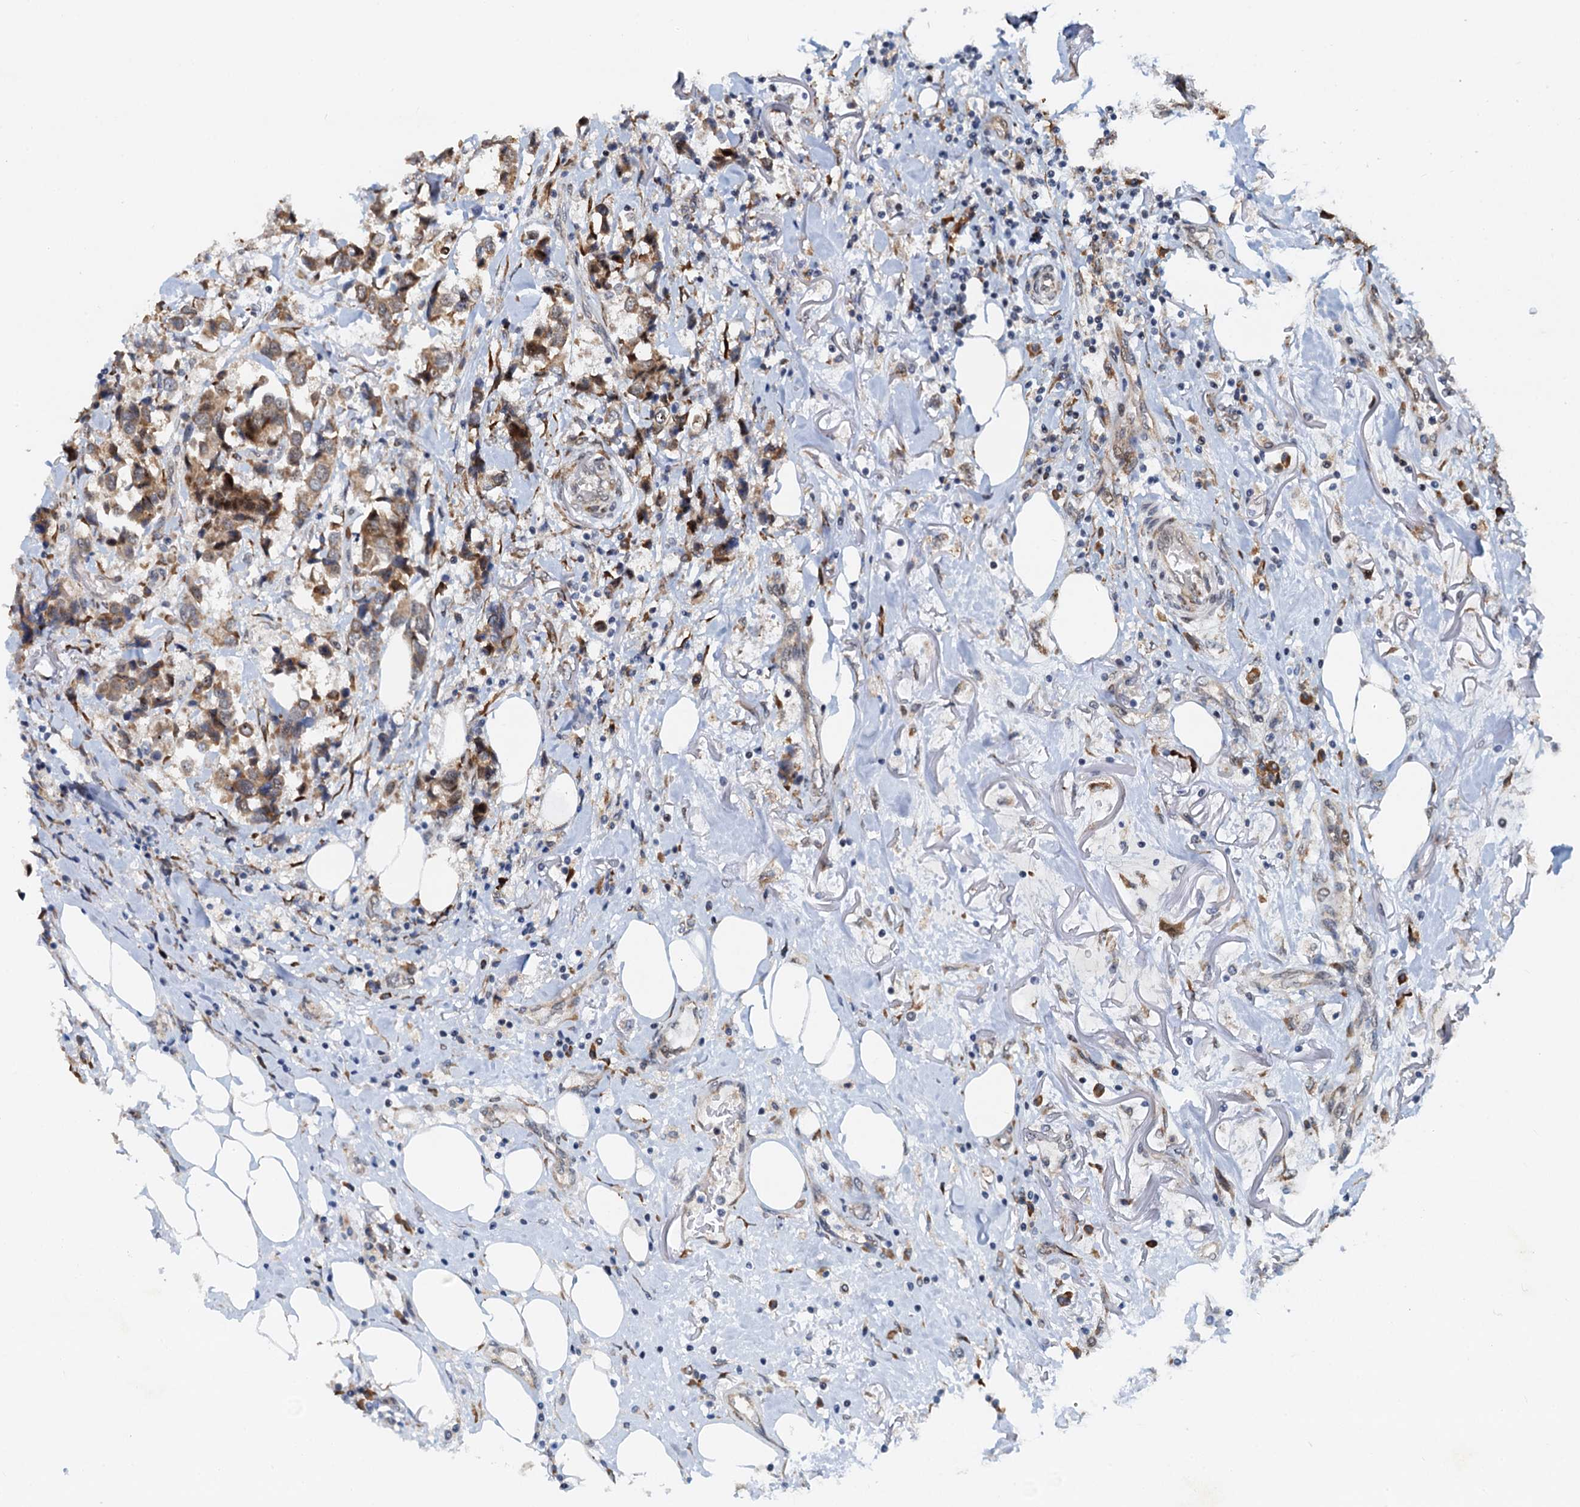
{"staining": {"intensity": "weak", "quantity": ">75%", "location": "cytoplasmic/membranous"}, "tissue": "breast cancer", "cell_type": "Tumor cells", "image_type": "cancer", "snomed": [{"axis": "morphology", "description": "Duct carcinoma"}, {"axis": "topography", "description": "Breast"}], "caption": "Immunohistochemical staining of human breast cancer (invasive ductal carcinoma) demonstrates low levels of weak cytoplasmic/membranous protein expression in about >75% of tumor cells.", "gene": "DNAJC21", "patient": {"sex": "female", "age": 80}}